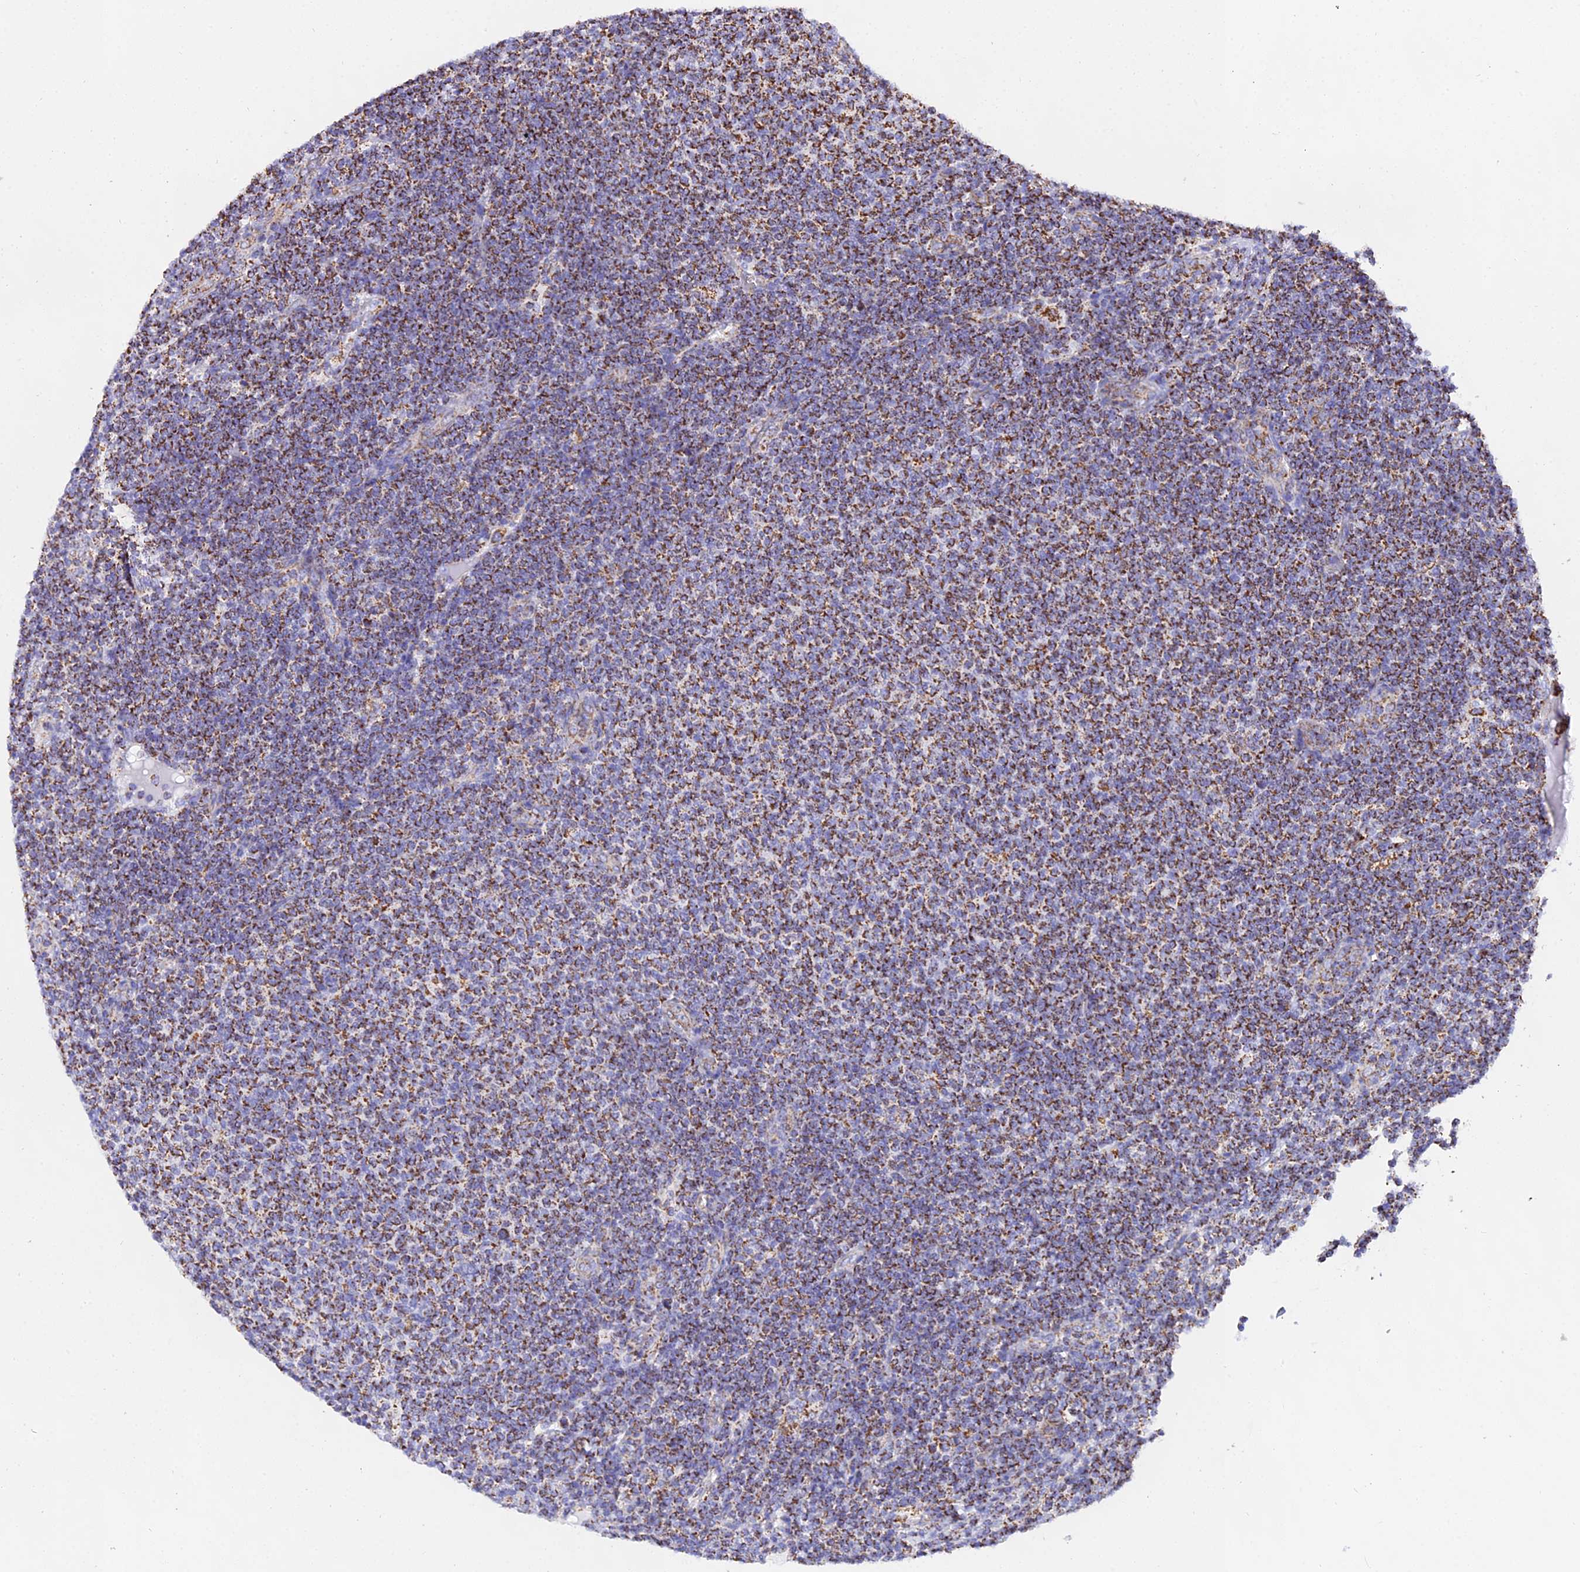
{"staining": {"intensity": "strong", "quantity": ">75%", "location": "cytoplasmic/membranous"}, "tissue": "lymphoma", "cell_type": "Tumor cells", "image_type": "cancer", "snomed": [{"axis": "morphology", "description": "Malignant lymphoma, non-Hodgkin's type, Low grade"}, {"axis": "topography", "description": "Lymph node"}], "caption": "Immunohistochemistry (DAB (3,3'-diaminobenzidine)) staining of human malignant lymphoma, non-Hodgkin's type (low-grade) demonstrates strong cytoplasmic/membranous protein positivity in approximately >75% of tumor cells. (DAB (3,3'-diaminobenzidine) IHC, brown staining for protein, blue staining for nuclei).", "gene": "ATP5PD", "patient": {"sex": "male", "age": 66}}